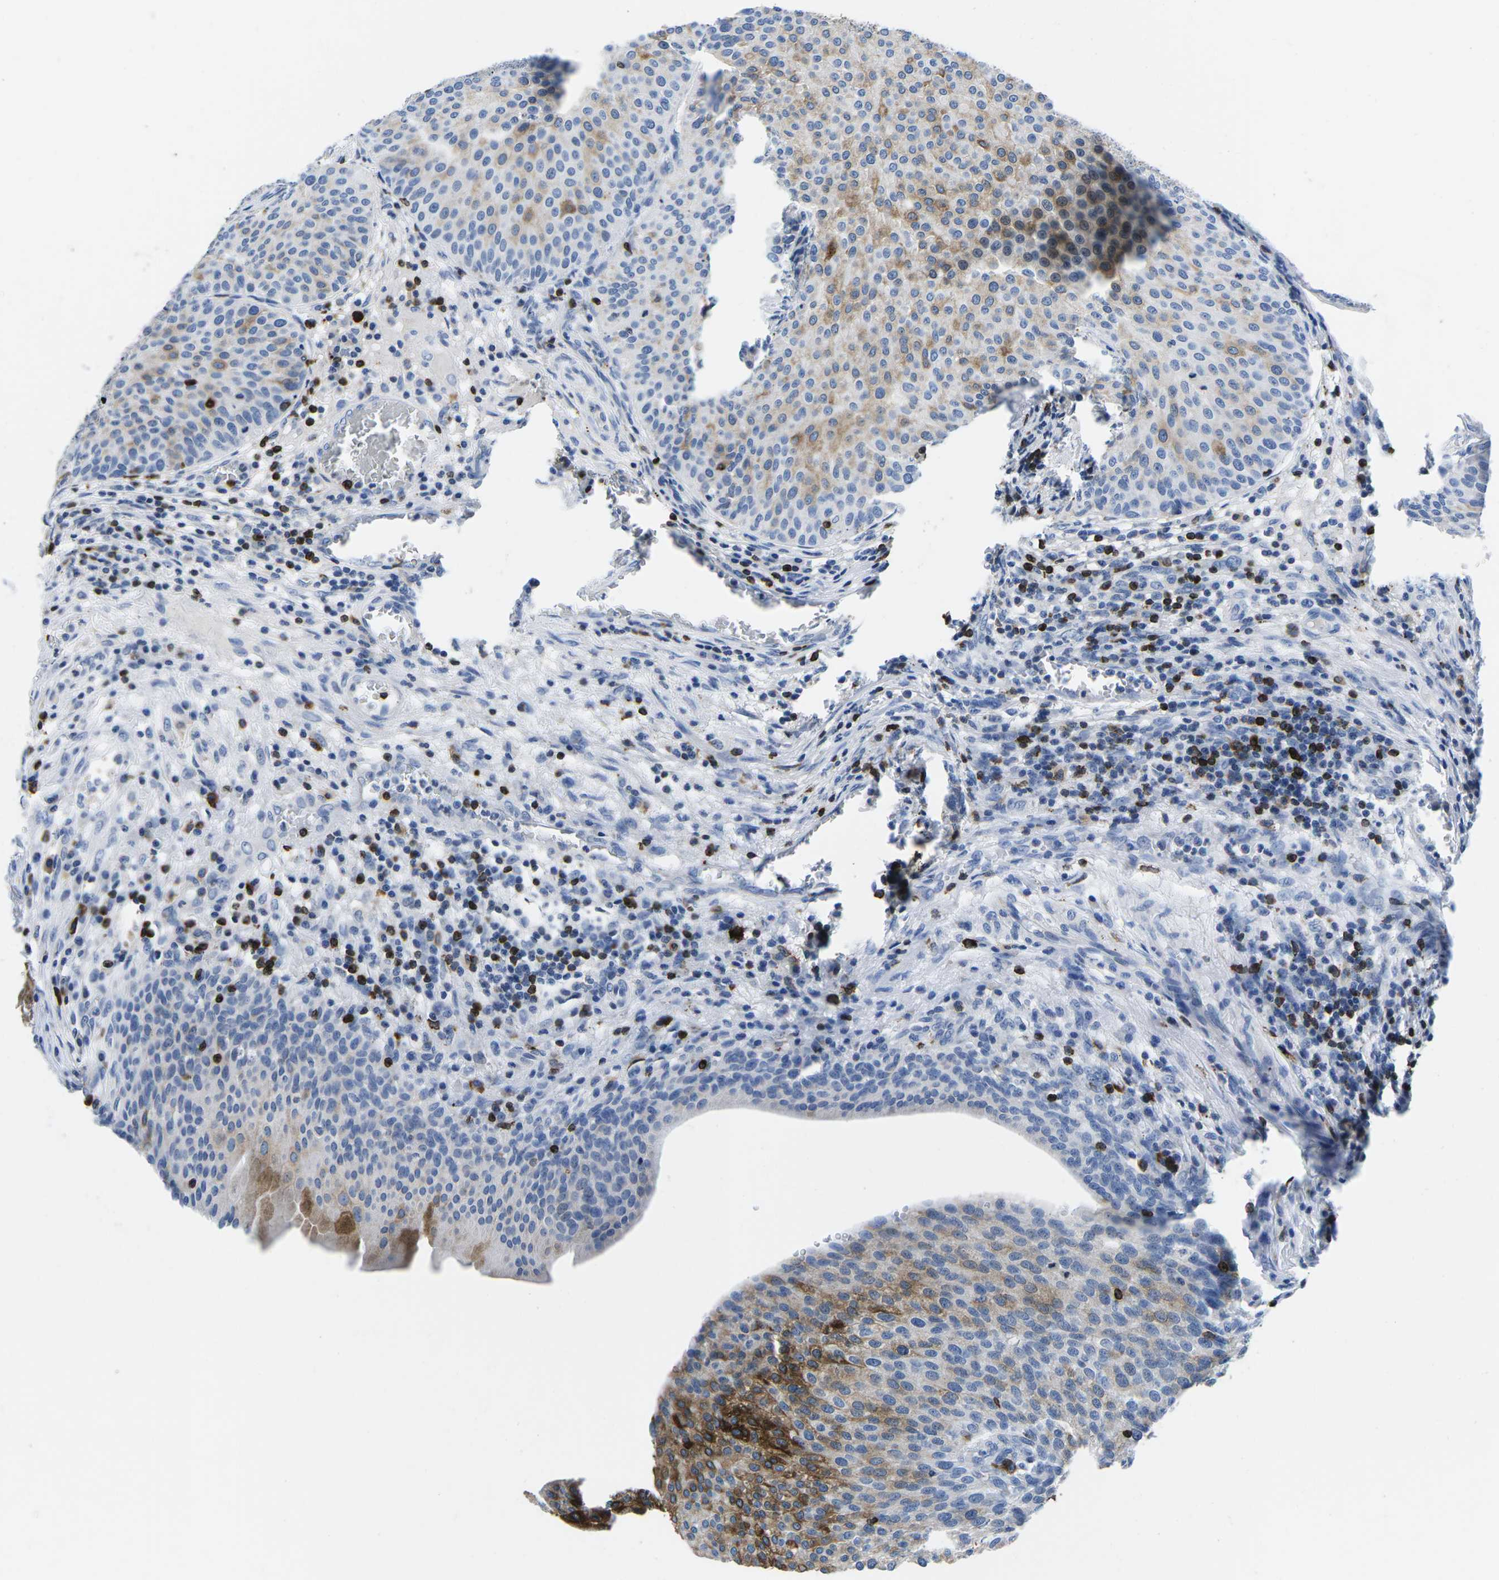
{"staining": {"intensity": "moderate", "quantity": "<25%", "location": "cytoplasmic/membranous"}, "tissue": "urothelial cancer", "cell_type": "Tumor cells", "image_type": "cancer", "snomed": [{"axis": "morphology", "description": "Urothelial carcinoma, Low grade"}, {"axis": "topography", "description": "Smooth muscle"}, {"axis": "topography", "description": "Urinary bladder"}], "caption": "Human urothelial cancer stained with a protein marker shows moderate staining in tumor cells.", "gene": "CTSW", "patient": {"sex": "male", "age": 60}}